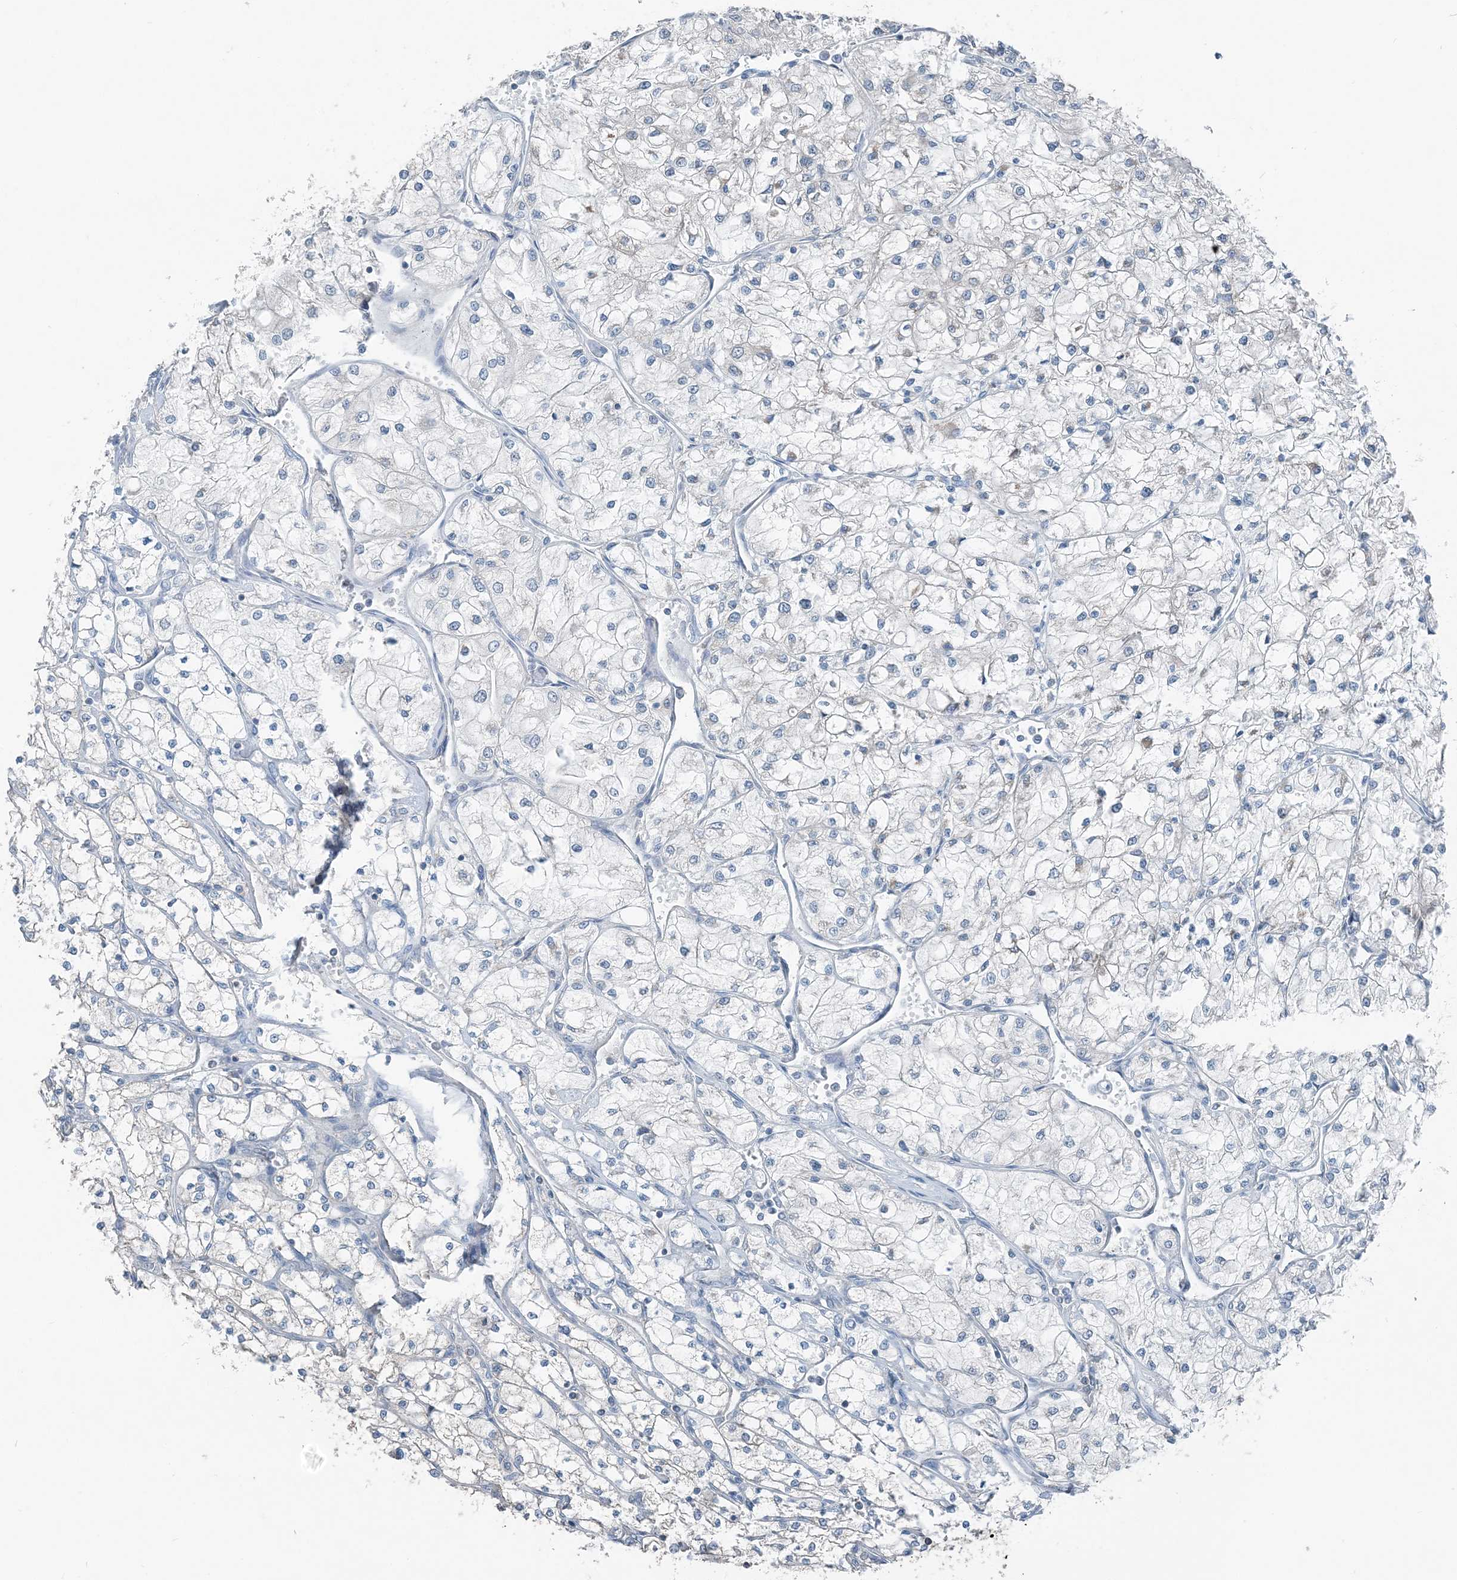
{"staining": {"intensity": "negative", "quantity": "none", "location": "none"}, "tissue": "renal cancer", "cell_type": "Tumor cells", "image_type": "cancer", "snomed": [{"axis": "morphology", "description": "Adenocarcinoma, NOS"}, {"axis": "topography", "description": "Kidney"}], "caption": "High magnification brightfield microscopy of renal cancer (adenocarcinoma) stained with DAB (brown) and counterstained with hematoxylin (blue): tumor cells show no significant staining.", "gene": "SUCLG1", "patient": {"sex": "male", "age": 80}}